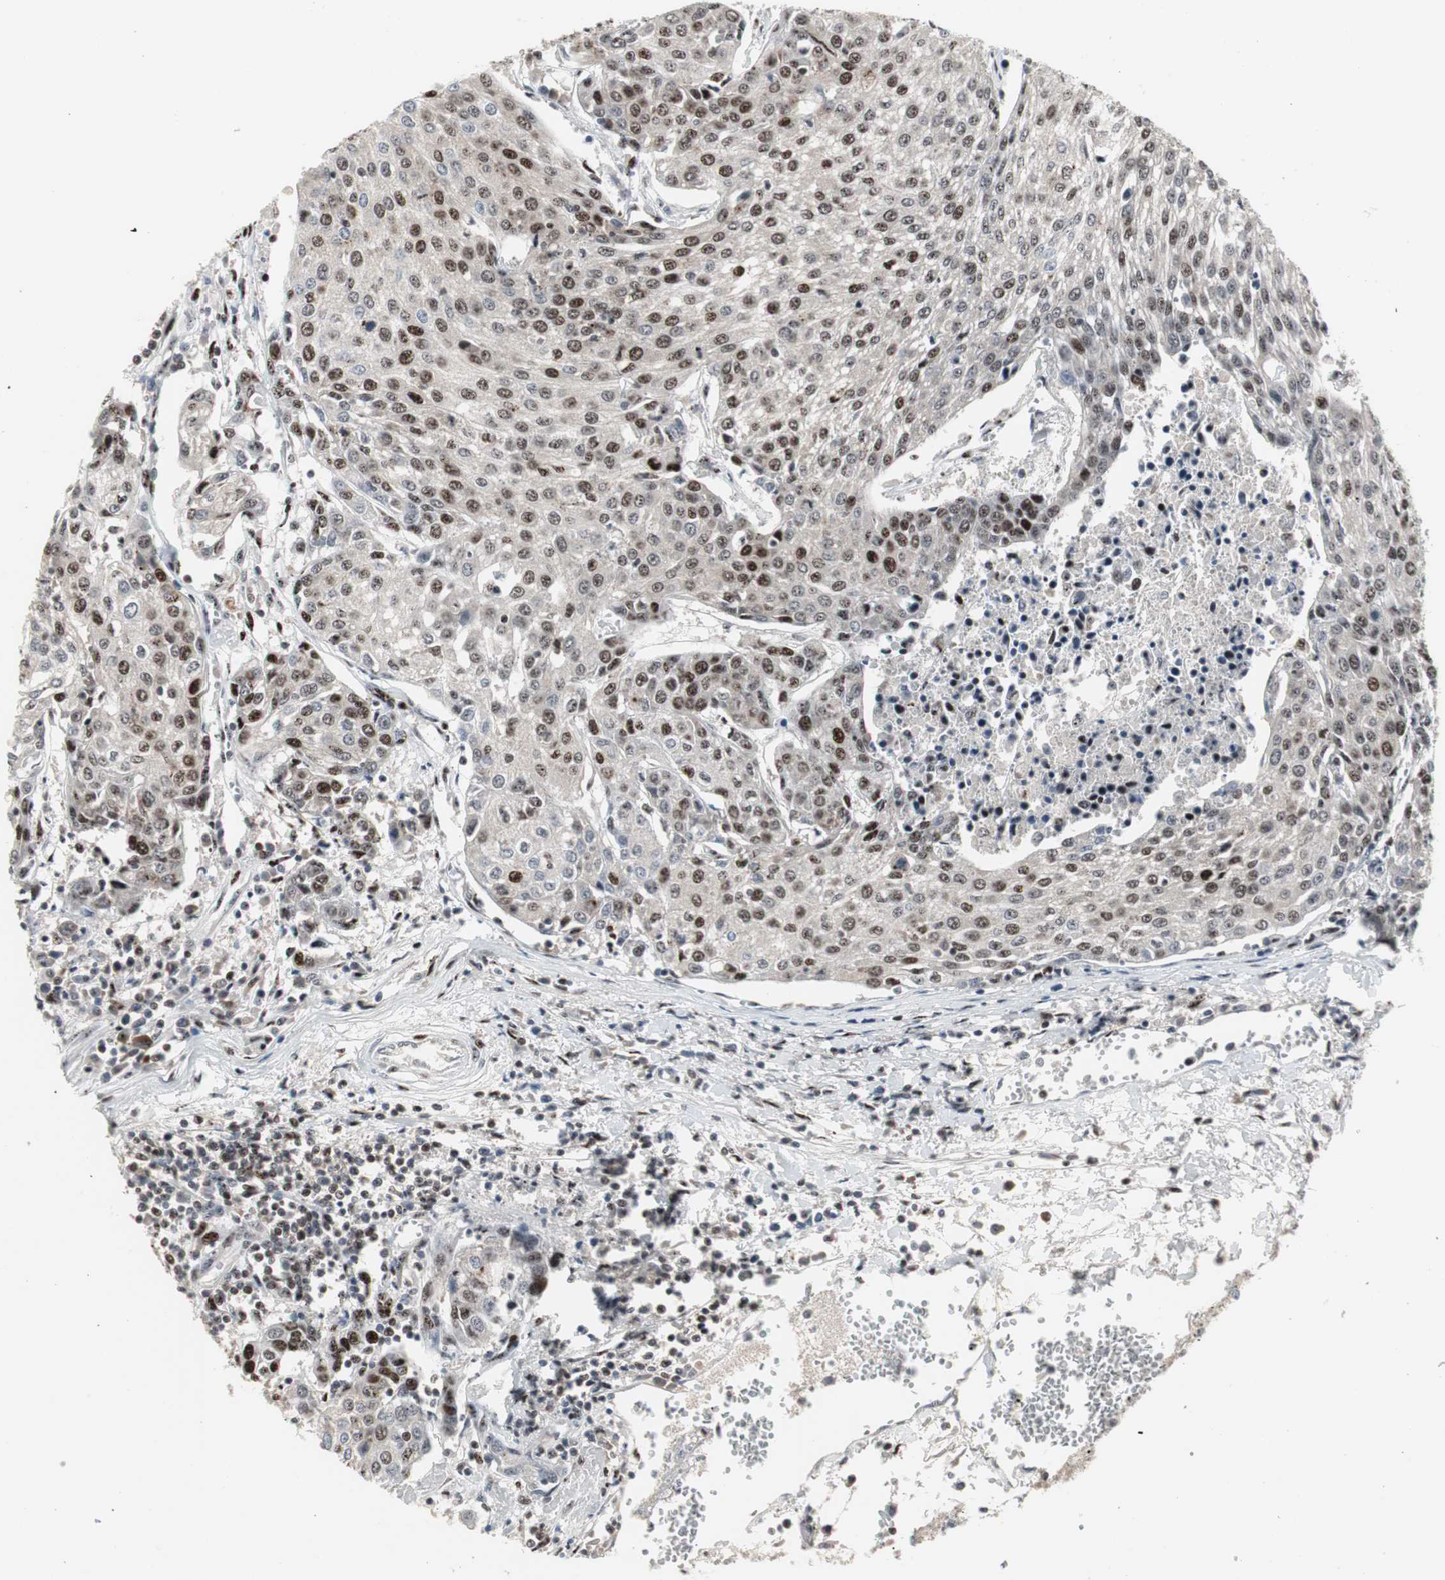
{"staining": {"intensity": "strong", "quantity": "25%-75%", "location": "nuclear"}, "tissue": "urothelial cancer", "cell_type": "Tumor cells", "image_type": "cancer", "snomed": [{"axis": "morphology", "description": "Urothelial carcinoma, High grade"}, {"axis": "topography", "description": "Urinary bladder"}], "caption": "Immunohistochemistry (IHC) (DAB) staining of urothelial carcinoma (high-grade) reveals strong nuclear protein positivity in approximately 25%-75% of tumor cells.", "gene": "GRK2", "patient": {"sex": "female", "age": 85}}